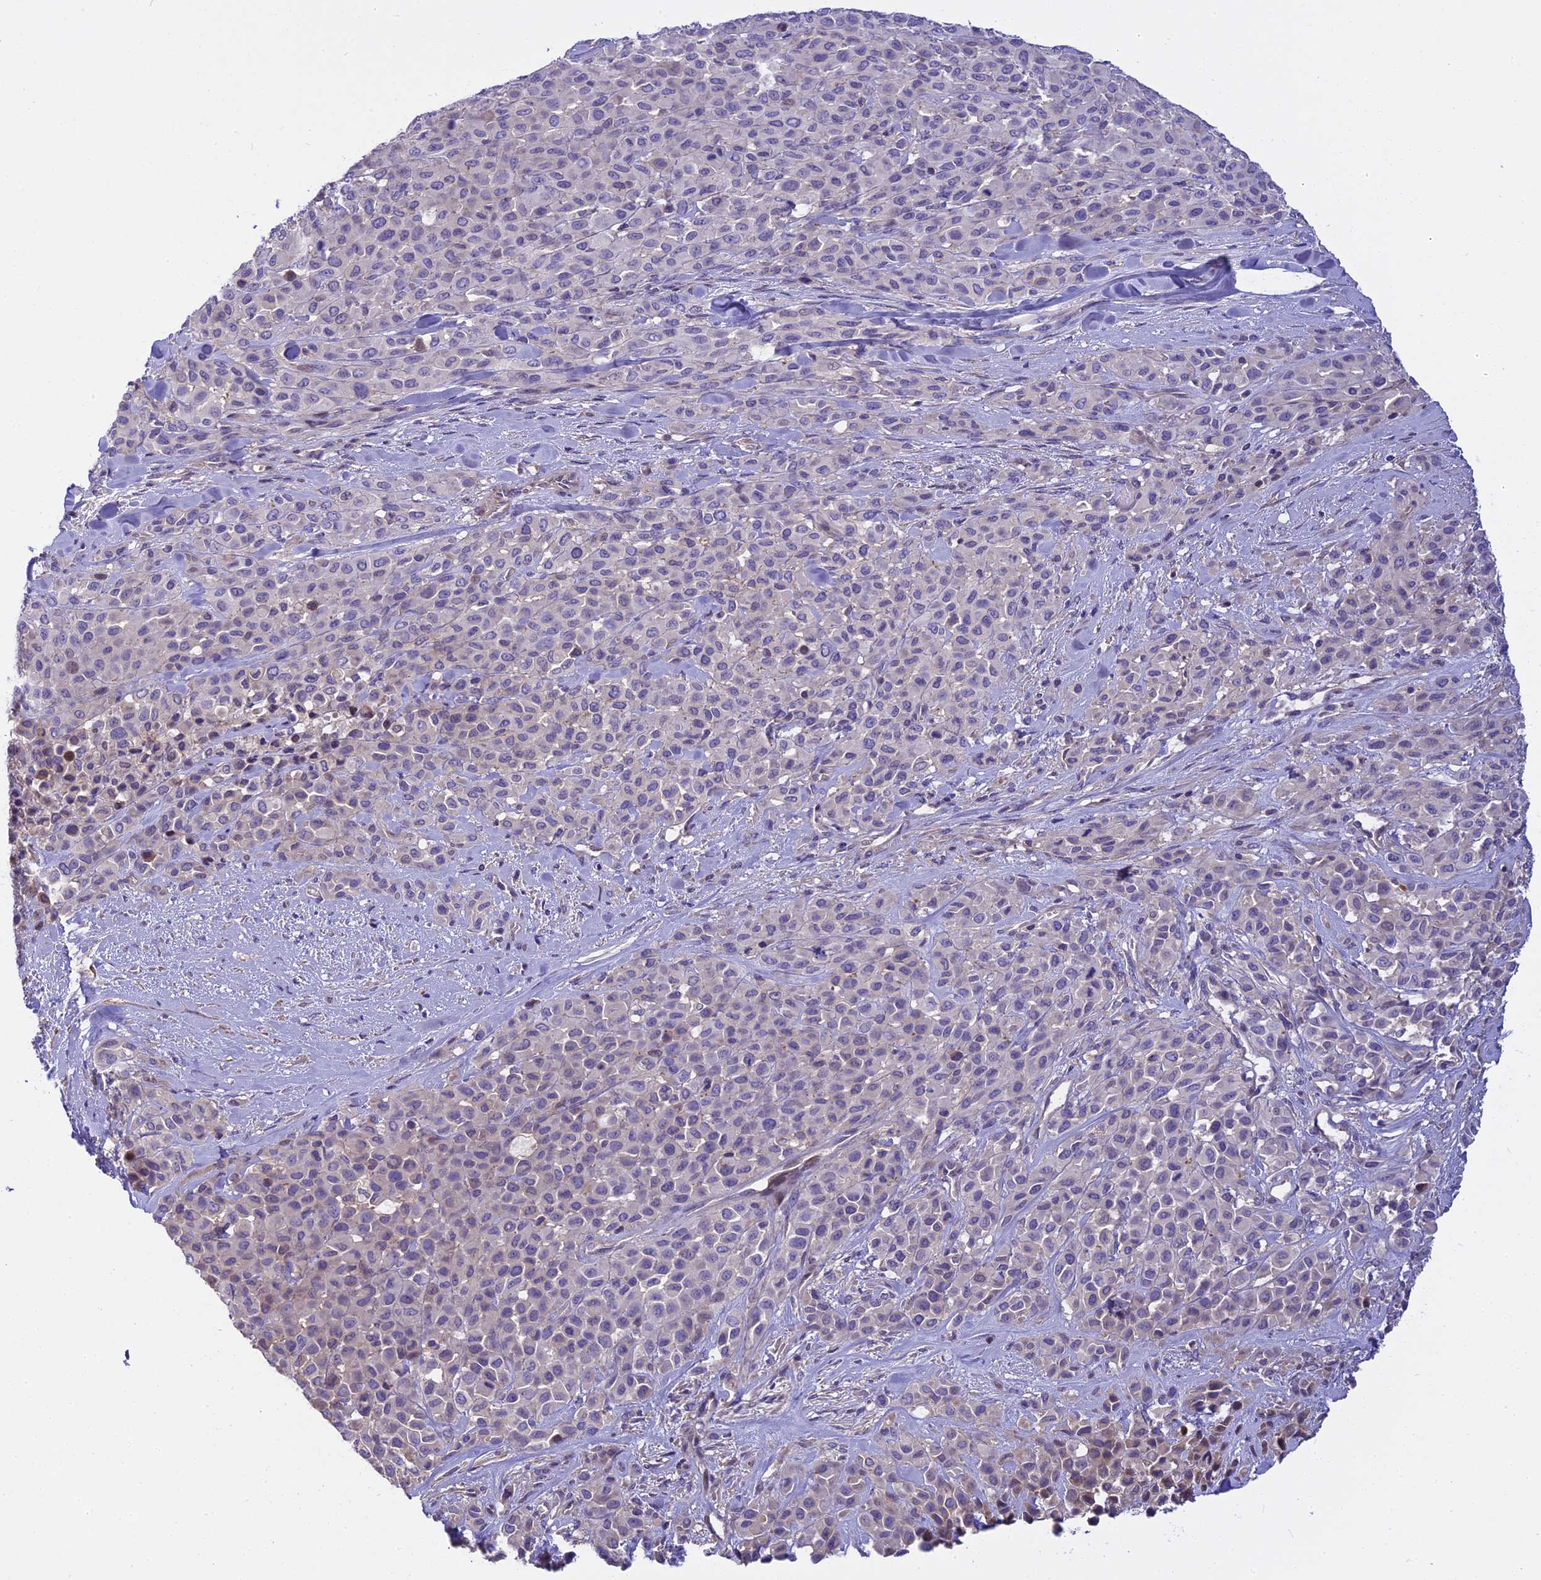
{"staining": {"intensity": "negative", "quantity": "none", "location": "none"}, "tissue": "melanoma", "cell_type": "Tumor cells", "image_type": "cancer", "snomed": [{"axis": "morphology", "description": "Malignant melanoma, Metastatic site"}, {"axis": "topography", "description": "Skin"}], "caption": "The photomicrograph exhibits no significant staining in tumor cells of melanoma. Nuclei are stained in blue.", "gene": "FAM98C", "patient": {"sex": "female", "age": 81}}